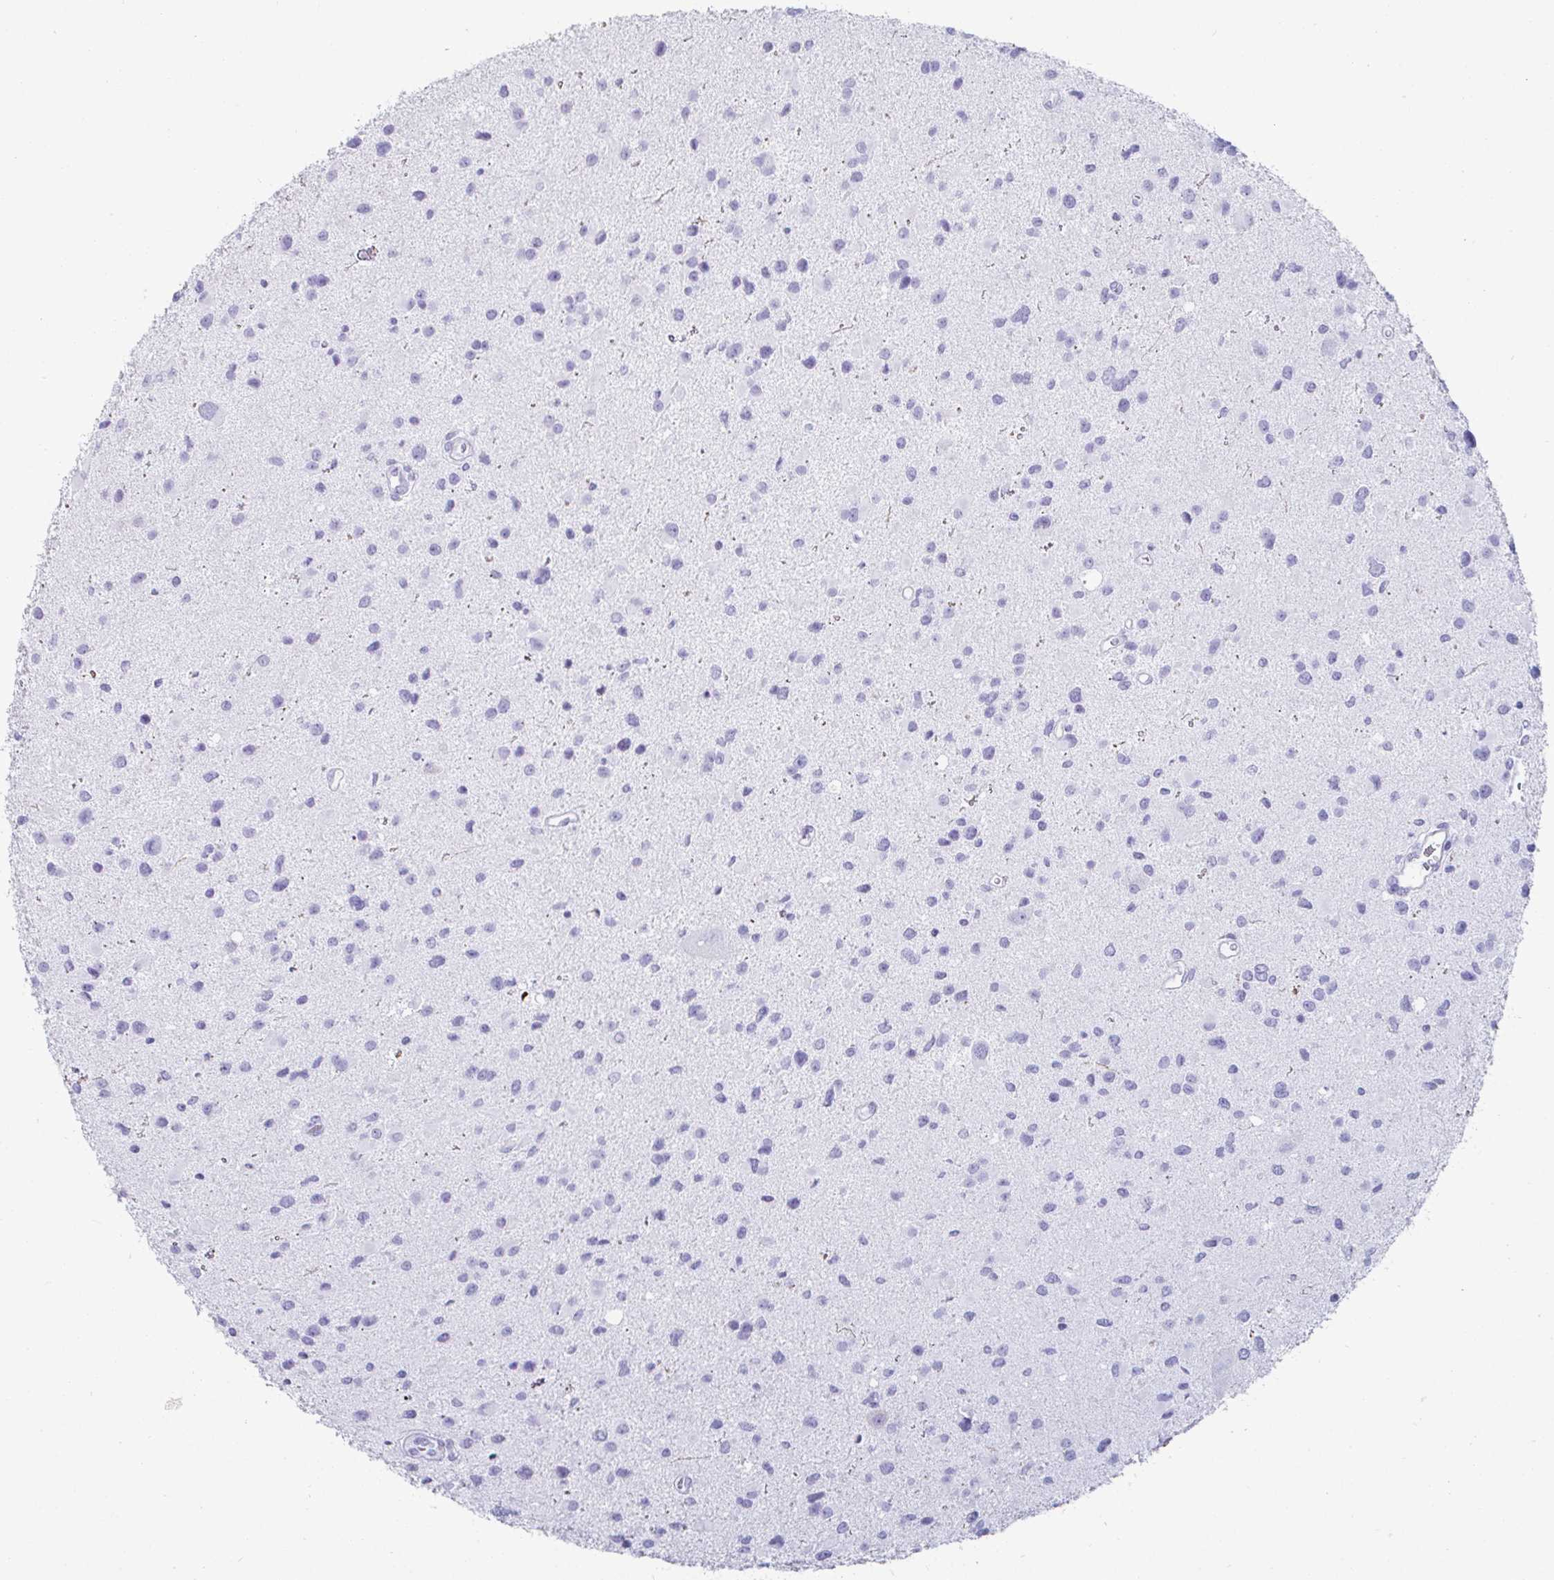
{"staining": {"intensity": "negative", "quantity": "none", "location": "none"}, "tissue": "glioma", "cell_type": "Tumor cells", "image_type": "cancer", "snomed": [{"axis": "morphology", "description": "Glioma, malignant, Low grade"}, {"axis": "topography", "description": "Brain"}], "caption": "Immunohistochemical staining of glioma displays no significant staining in tumor cells.", "gene": "CREG2", "patient": {"sex": "female", "age": 32}}